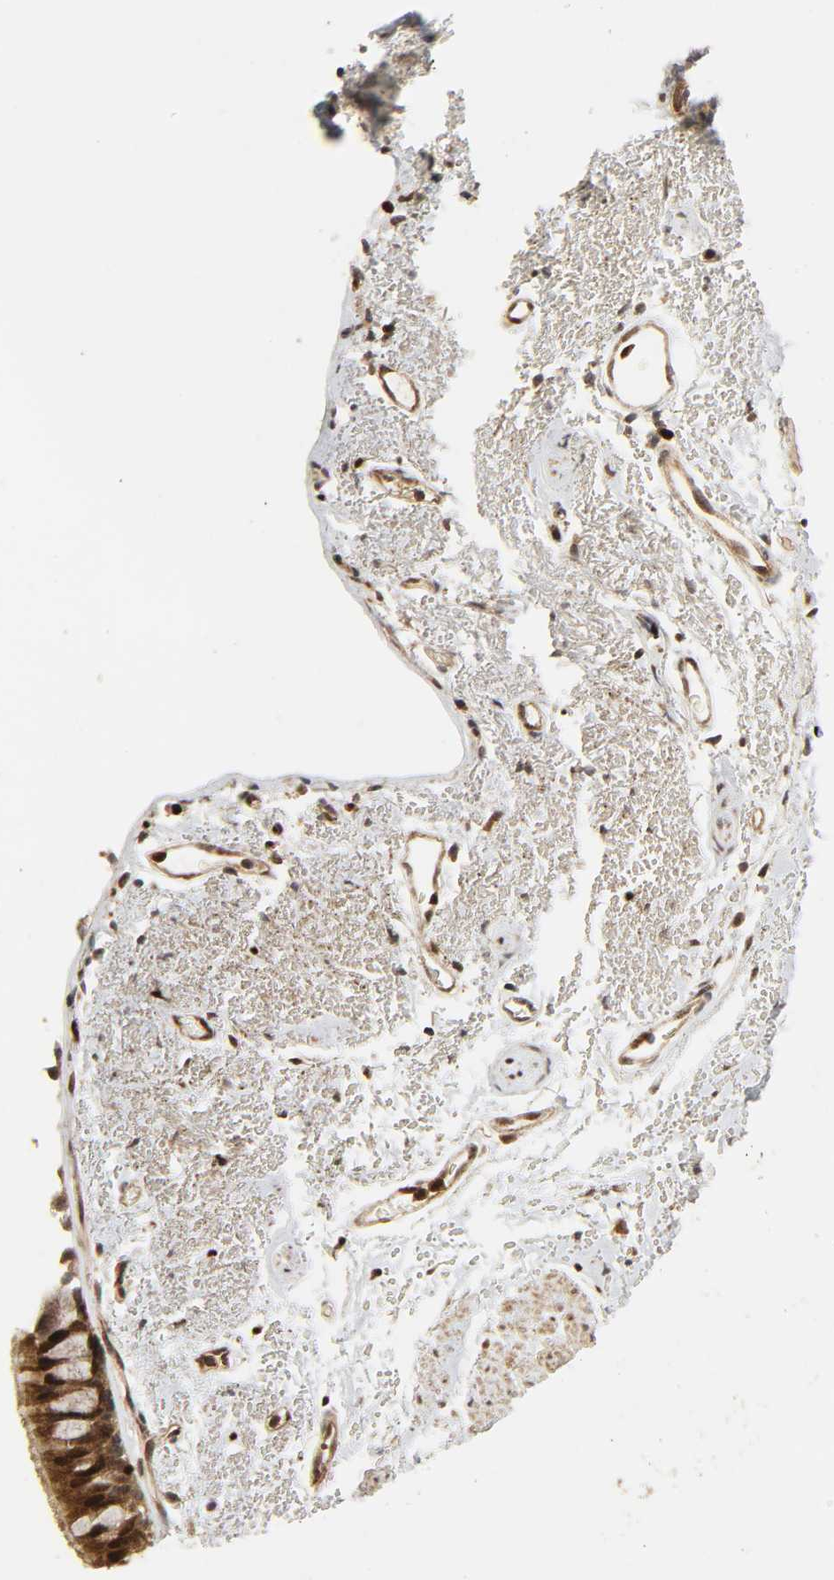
{"staining": {"intensity": "strong", "quantity": ">75%", "location": "cytoplasmic/membranous,nuclear"}, "tissue": "bronchus", "cell_type": "Respiratory epithelial cells", "image_type": "normal", "snomed": [{"axis": "morphology", "description": "Normal tissue, NOS"}, {"axis": "topography", "description": "Bronchus"}], "caption": "Immunohistochemistry (IHC) (DAB (3,3'-diaminobenzidine)) staining of normal bronchus demonstrates strong cytoplasmic/membranous,nuclear protein staining in about >75% of respiratory epithelial cells.", "gene": "CHUK", "patient": {"sex": "female", "age": 73}}